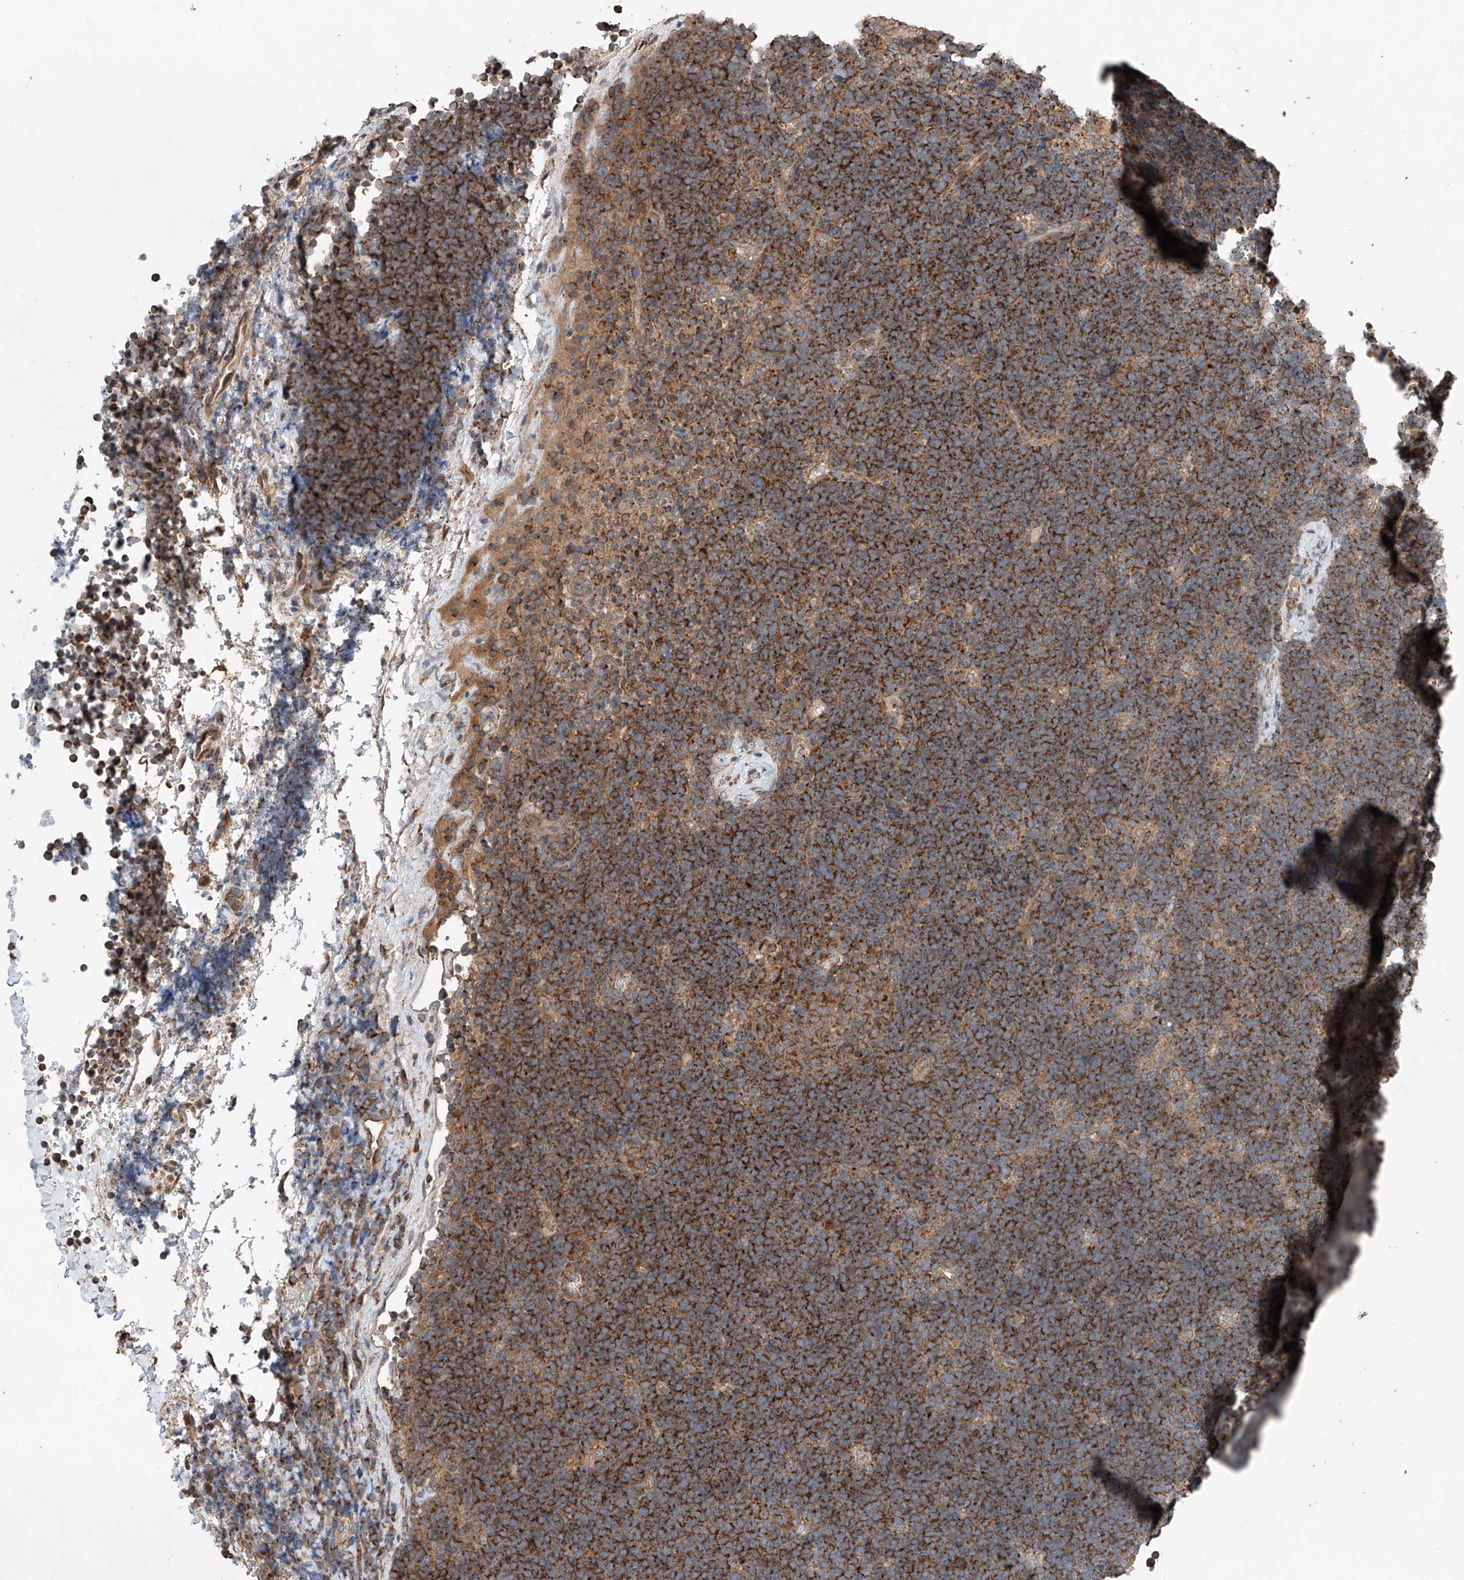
{"staining": {"intensity": "strong", "quantity": ">75%", "location": "cytoplasmic/membranous"}, "tissue": "lymphoma", "cell_type": "Tumor cells", "image_type": "cancer", "snomed": [{"axis": "morphology", "description": "Malignant lymphoma, non-Hodgkin's type, High grade"}, {"axis": "topography", "description": "Lymph node"}], "caption": "This is a micrograph of IHC staining of lymphoma, which shows strong positivity in the cytoplasmic/membranous of tumor cells.", "gene": "AP4B1", "patient": {"sex": "male", "age": 13}}